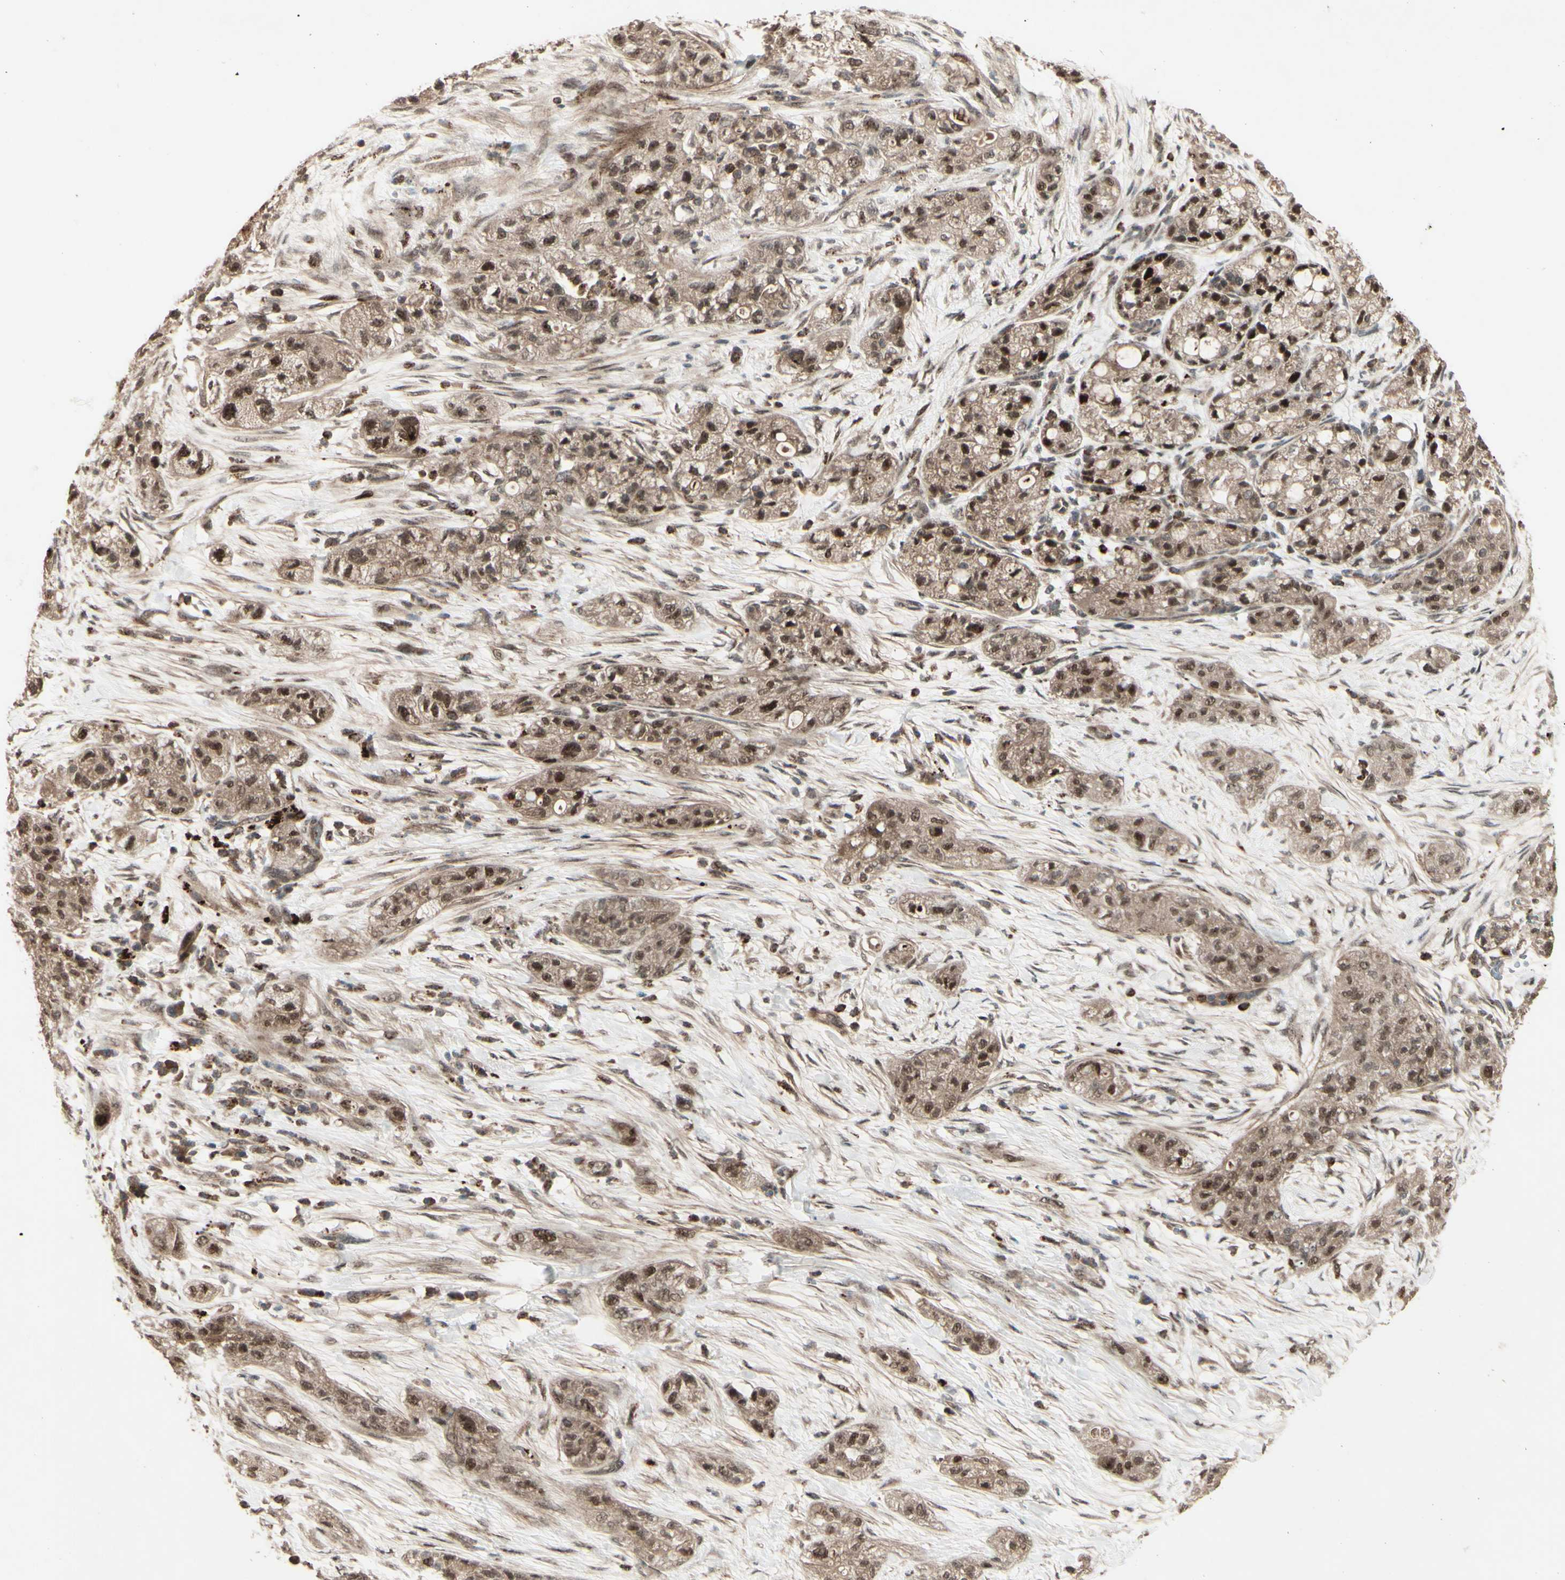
{"staining": {"intensity": "moderate", "quantity": ">75%", "location": "cytoplasmic/membranous,nuclear"}, "tissue": "pancreatic cancer", "cell_type": "Tumor cells", "image_type": "cancer", "snomed": [{"axis": "morphology", "description": "Adenocarcinoma, NOS"}, {"axis": "topography", "description": "Pancreas"}], "caption": "Brown immunohistochemical staining in pancreatic adenocarcinoma displays moderate cytoplasmic/membranous and nuclear positivity in about >75% of tumor cells. The staining was performed using DAB, with brown indicating positive protein expression. Nuclei are stained blue with hematoxylin.", "gene": "MLF2", "patient": {"sex": "female", "age": 78}}